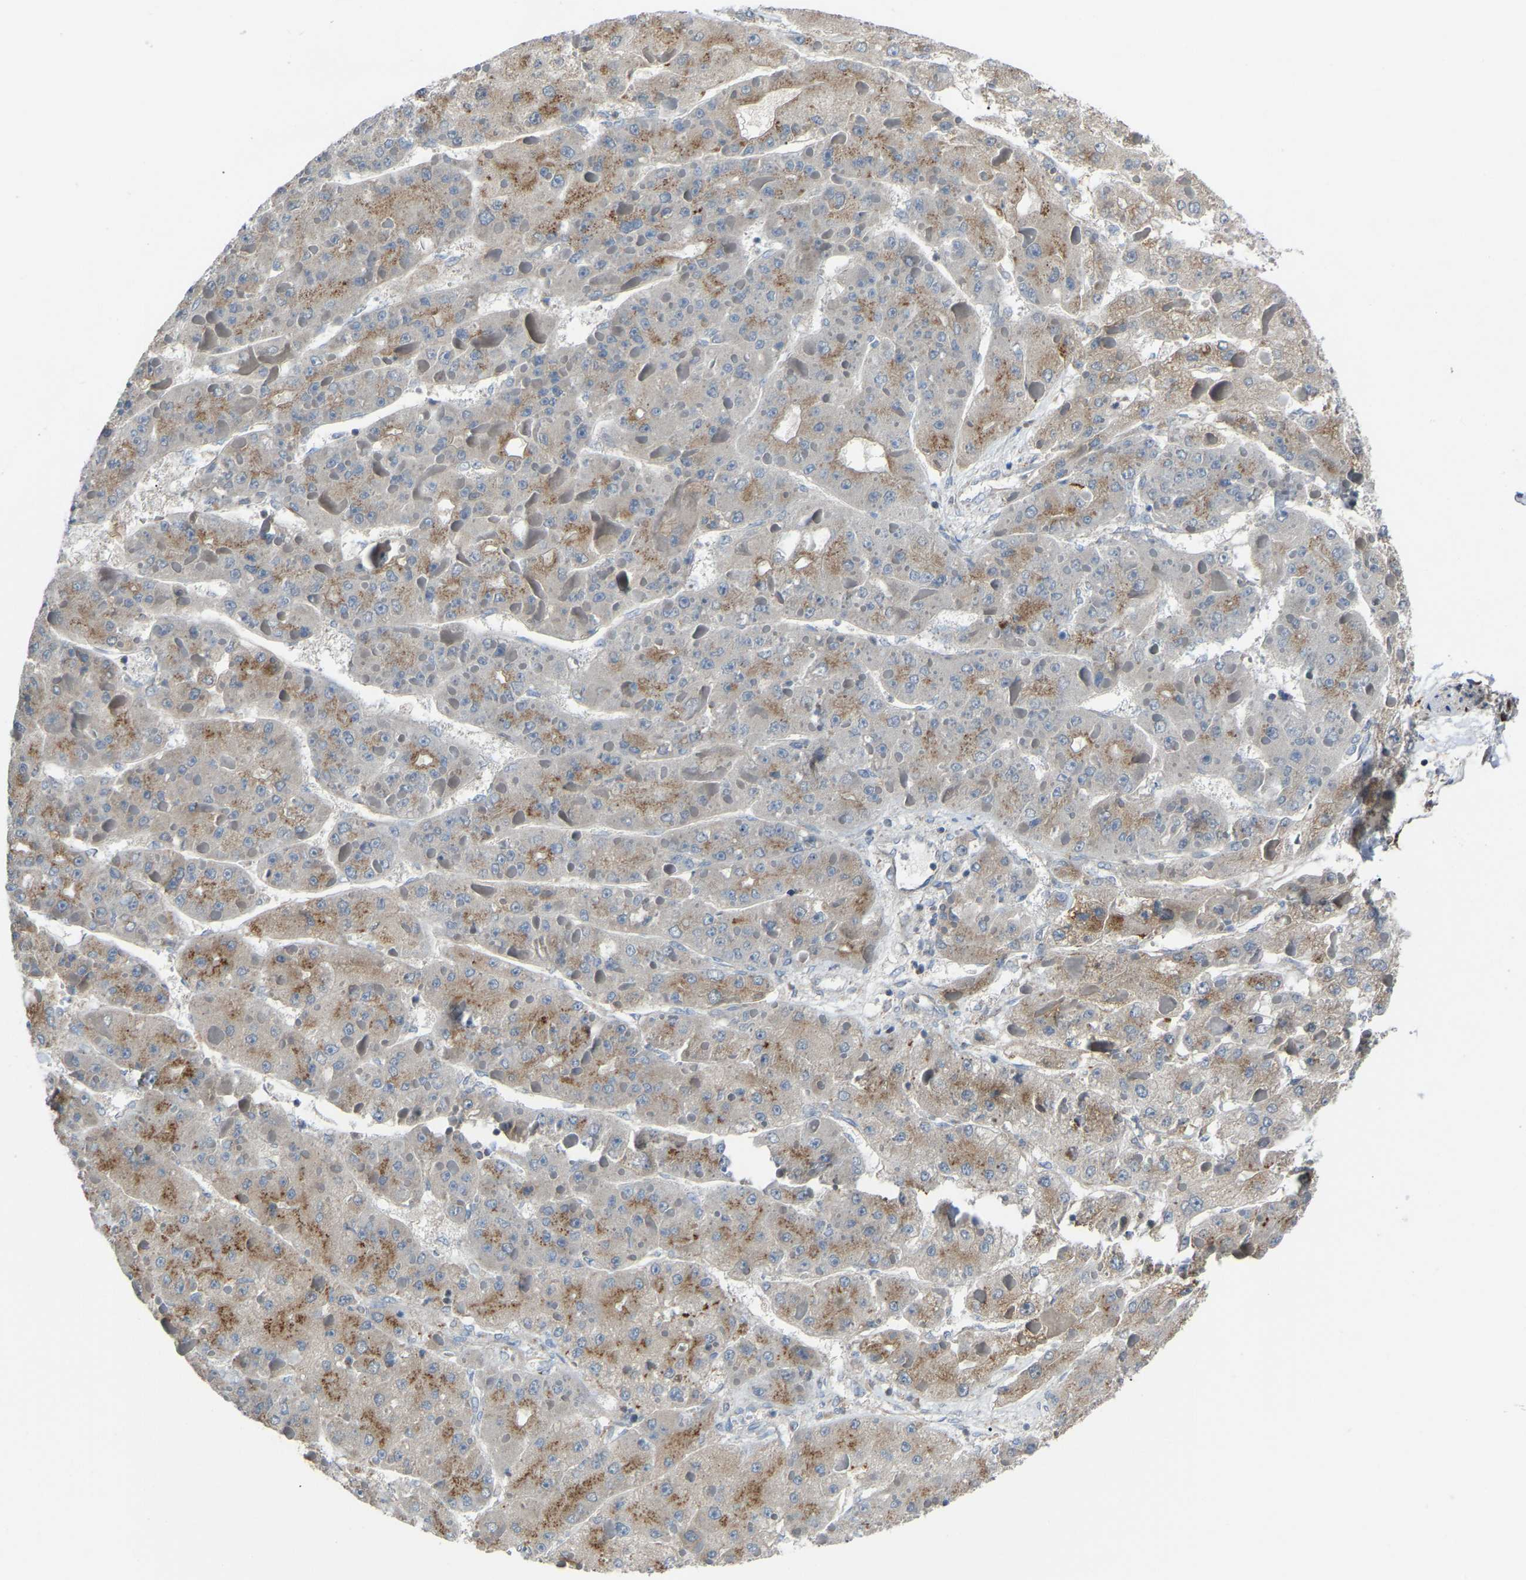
{"staining": {"intensity": "moderate", "quantity": "25%-75%", "location": "cytoplasmic/membranous"}, "tissue": "liver cancer", "cell_type": "Tumor cells", "image_type": "cancer", "snomed": [{"axis": "morphology", "description": "Carcinoma, Hepatocellular, NOS"}, {"axis": "topography", "description": "Liver"}], "caption": "Immunohistochemical staining of human hepatocellular carcinoma (liver) displays medium levels of moderate cytoplasmic/membranous expression in approximately 25%-75% of tumor cells. Immunohistochemistry (ihc) stains the protein of interest in brown and the nuclei are stained blue.", "gene": "CANT1", "patient": {"sex": "female", "age": 73}}